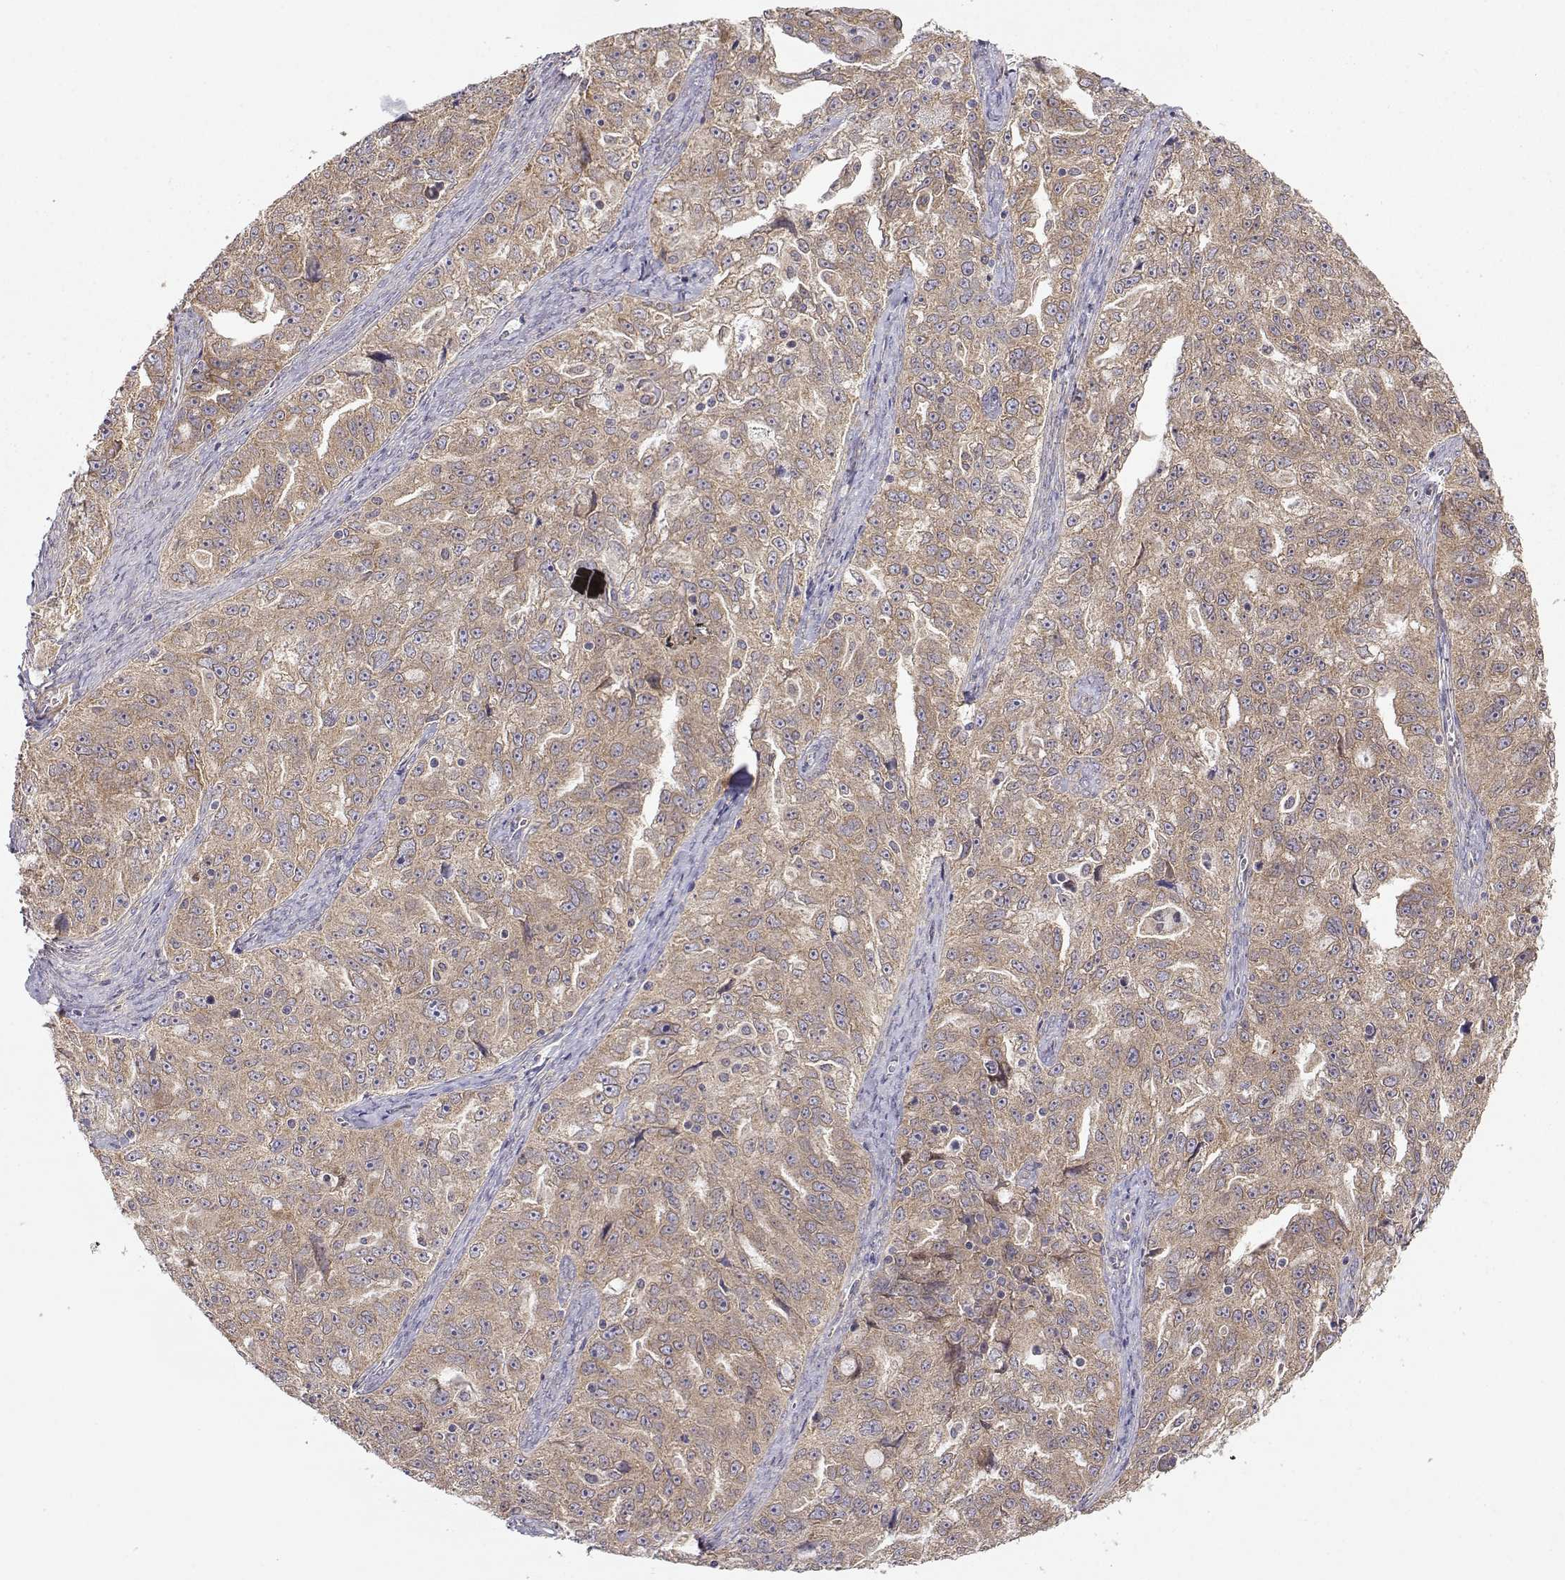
{"staining": {"intensity": "weak", "quantity": ">75%", "location": "cytoplasmic/membranous"}, "tissue": "ovarian cancer", "cell_type": "Tumor cells", "image_type": "cancer", "snomed": [{"axis": "morphology", "description": "Cystadenocarcinoma, serous, NOS"}, {"axis": "topography", "description": "Ovary"}], "caption": "Immunohistochemical staining of ovarian serous cystadenocarcinoma demonstrates low levels of weak cytoplasmic/membranous protein staining in about >75% of tumor cells.", "gene": "PAIP1", "patient": {"sex": "female", "age": 51}}